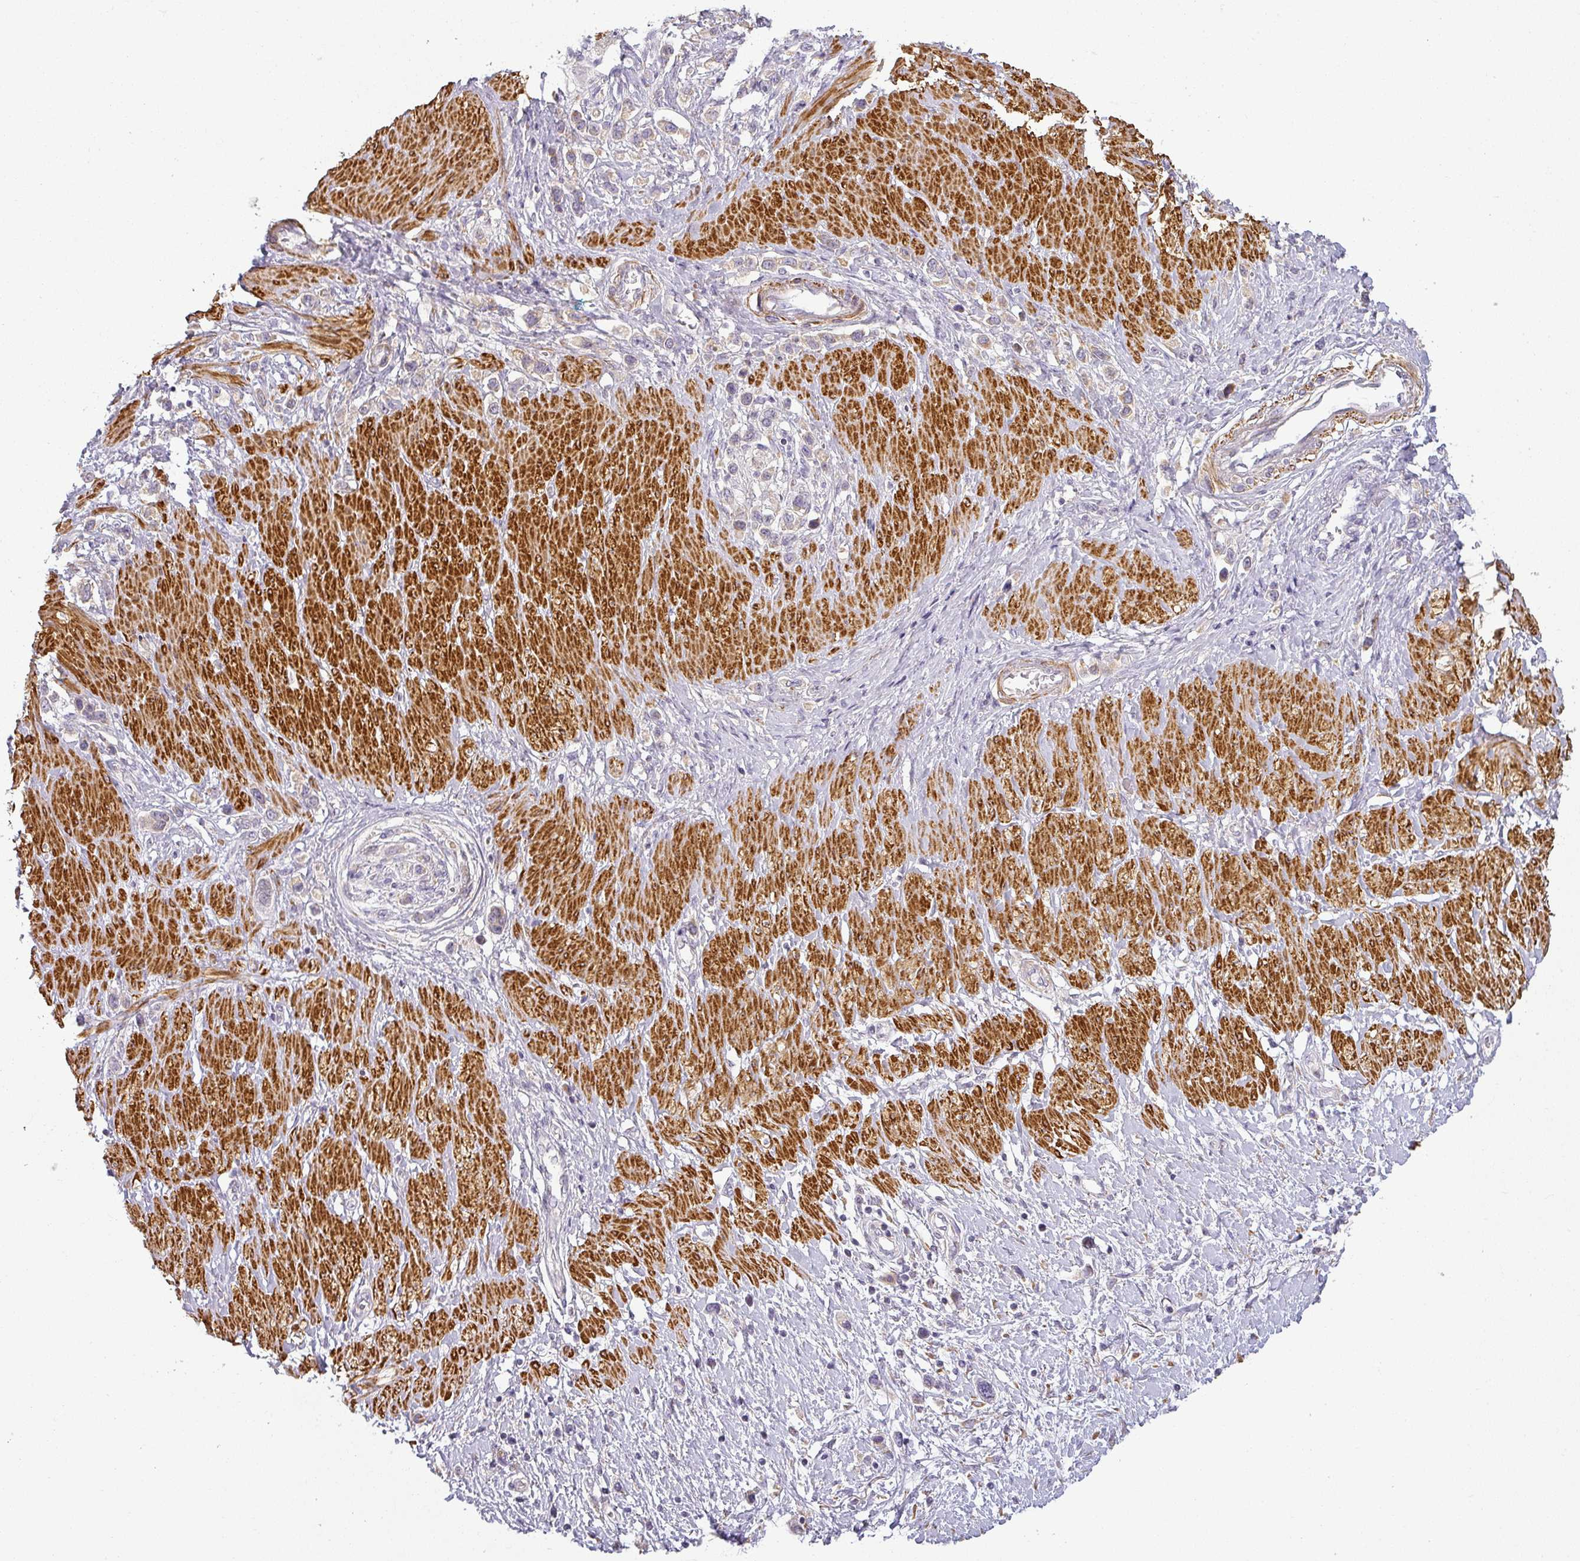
{"staining": {"intensity": "weak", "quantity": "<25%", "location": "cytoplasmic/membranous"}, "tissue": "stomach cancer", "cell_type": "Tumor cells", "image_type": "cancer", "snomed": [{"axis": "morphology", "description": "Normal tissue, NOS"}, {"axis": "morphology", "description": "Adenocarcinoma, NOS"}, {"axis": "topography", "description": "Stomach, upper"}, {"axis": "topography", "description": "Stomach"}], "caption": "DAB (3,3'-diaminobenzidine) immunohistochemical staining of stomach cancer (adenocarcinoma) reveals no significant expression in tumor cells. The staining was performed using DAB to visualize the protein expression in brown, while the nuclei were stained in blue with hematoxylin (Magnification: 20x).", "gene": "CCDC144A", "patient": {"sex": "female", "age": 65}}